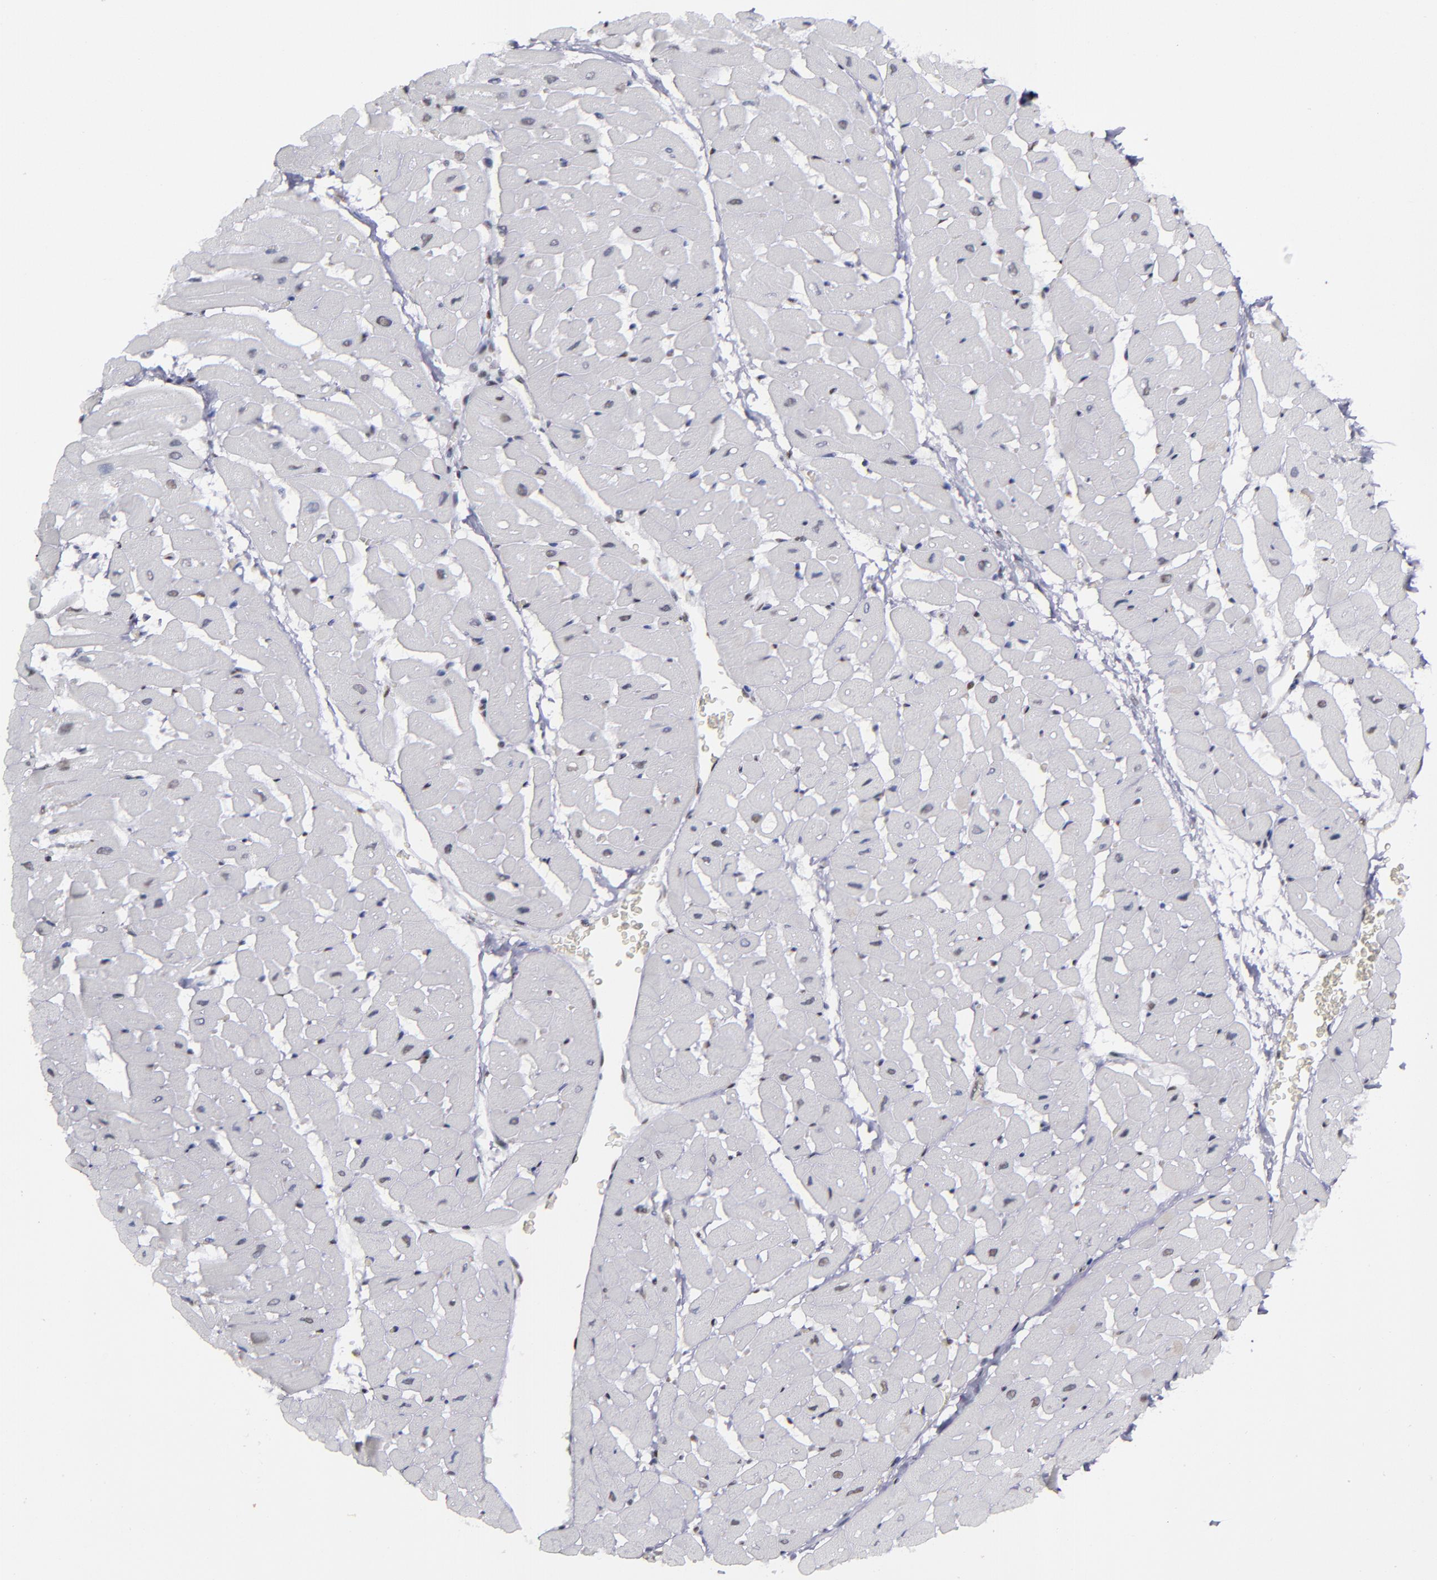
{"staining": {"intensity": "negative", "quantity": "none", "location": "none"}, "tissue": "heart muscle", "cell_type": "Cardiomyocytes", "image_type": "normal", "snomed": [{"axis": "morphology", "description": "Normal tissue, NOS"}, {"axis": "topography", "description": "Heart"}], "caption": "Cardiomyocytes show no significant protein staining in unremarkable heart muscle. (DAB (3,3'-diaminobenzidine) IHC visualized using brightfield microscopy, high magnification).", "gene": "TERF2", "patient": {"sex": "male", "age": 45}}